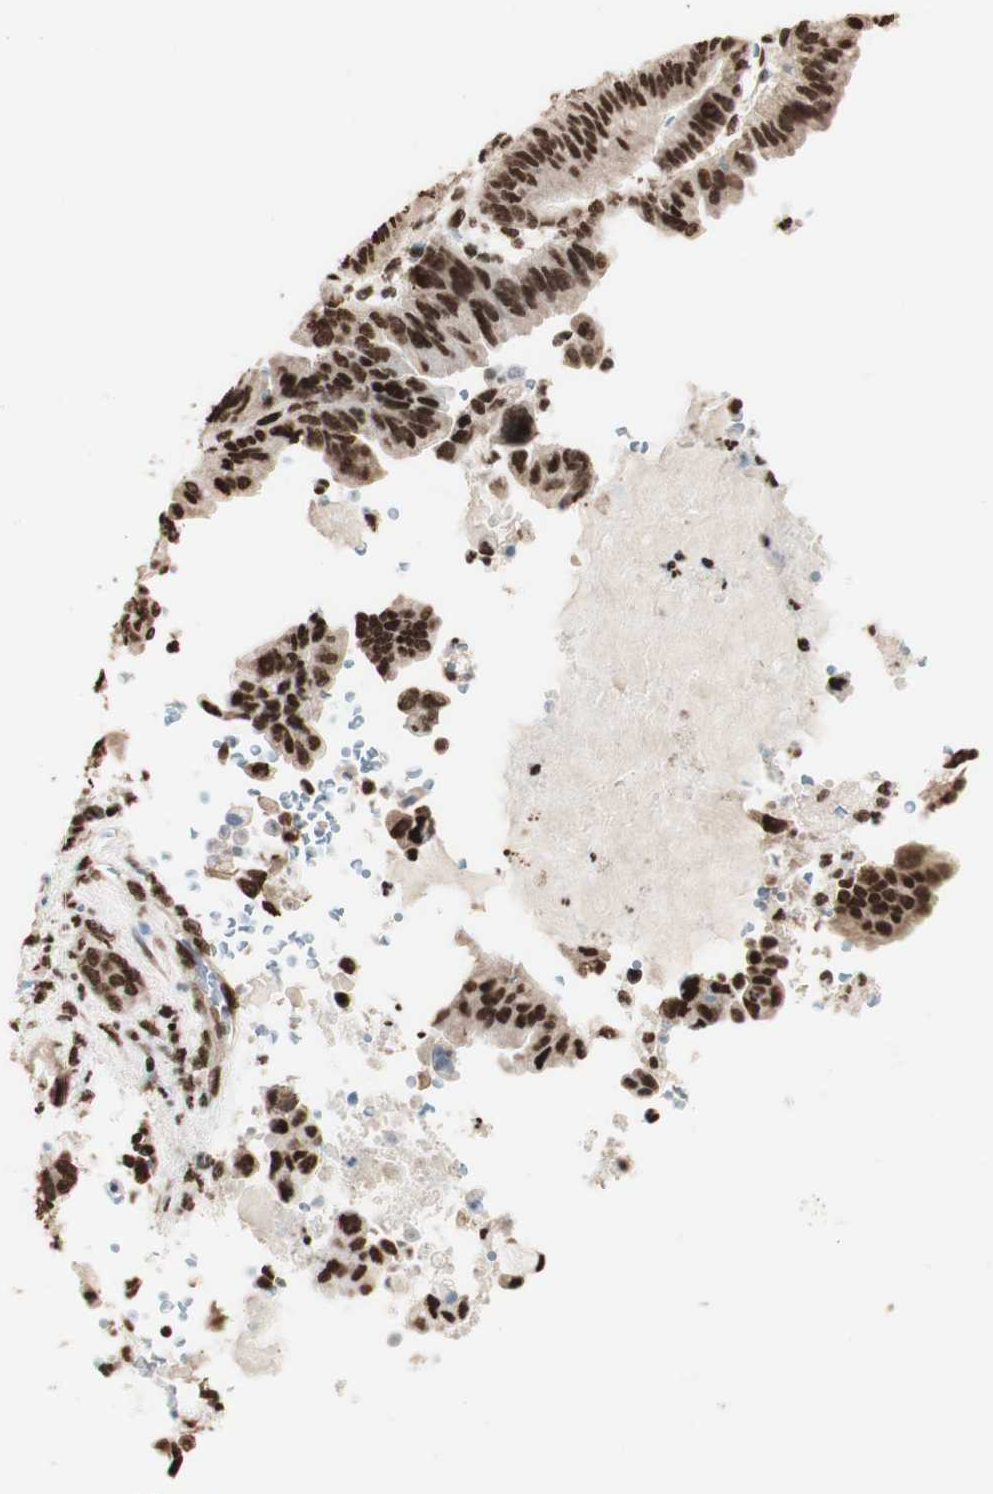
{"staining": {"intensity": "strong", "quantity": ">75%", "location": "nuclear"}, "tissue": "pancreatic cancer", "cell_type": "Tumor cells", "image_type": "cancer", "snomed": [{"axis": "morphology", "description": "Adenocarcinoma, NOS"}, {"axis": "topography", "description": "Pancreas"}], "caption": "Pancreatic cancer (adenocarcinoma) tissue reveals strong nuclear positivity in about >75% of tumor cells", "gene": "HNRNPA2B1", "patient": {"sex": "male", "age": 70}}